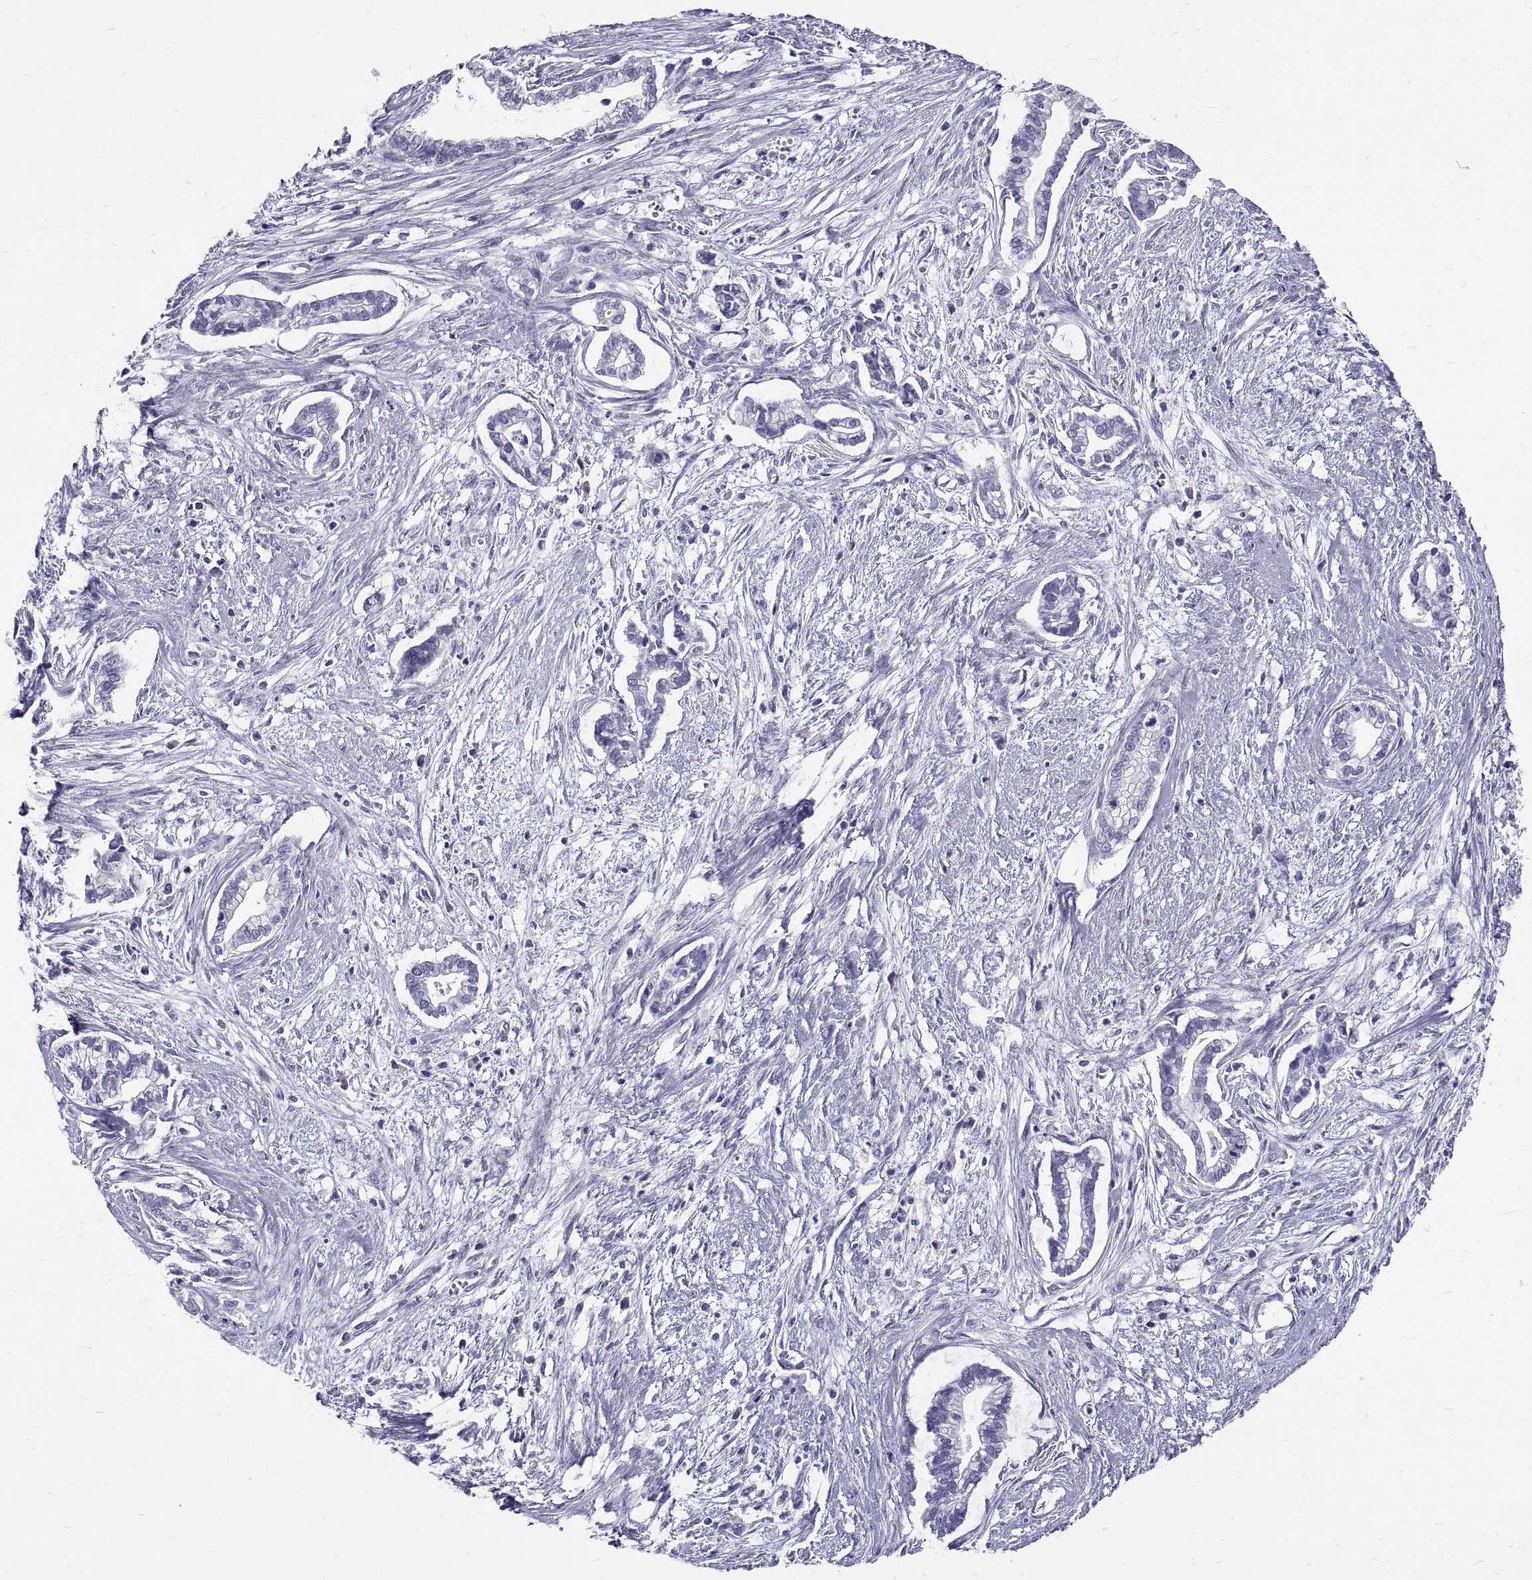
{"staining": {"intensity": "negative", "quantity": "none", "location": "none"}, "tissue": "cervical cancer", "cell_type": "Tumor cells", "image_type": "cancer", "snomed": [{"axis": "morphology", "description": "Adenocarcinoma, NOS"}, {"axis": "topography", "description": "Cervix"}], "caption": "Immunohistochemistry of cervical adenocarcinoma shows no expression in tumor cells.", "gene": "GNG12", "patient": {"sex": "female", "age": 62}}